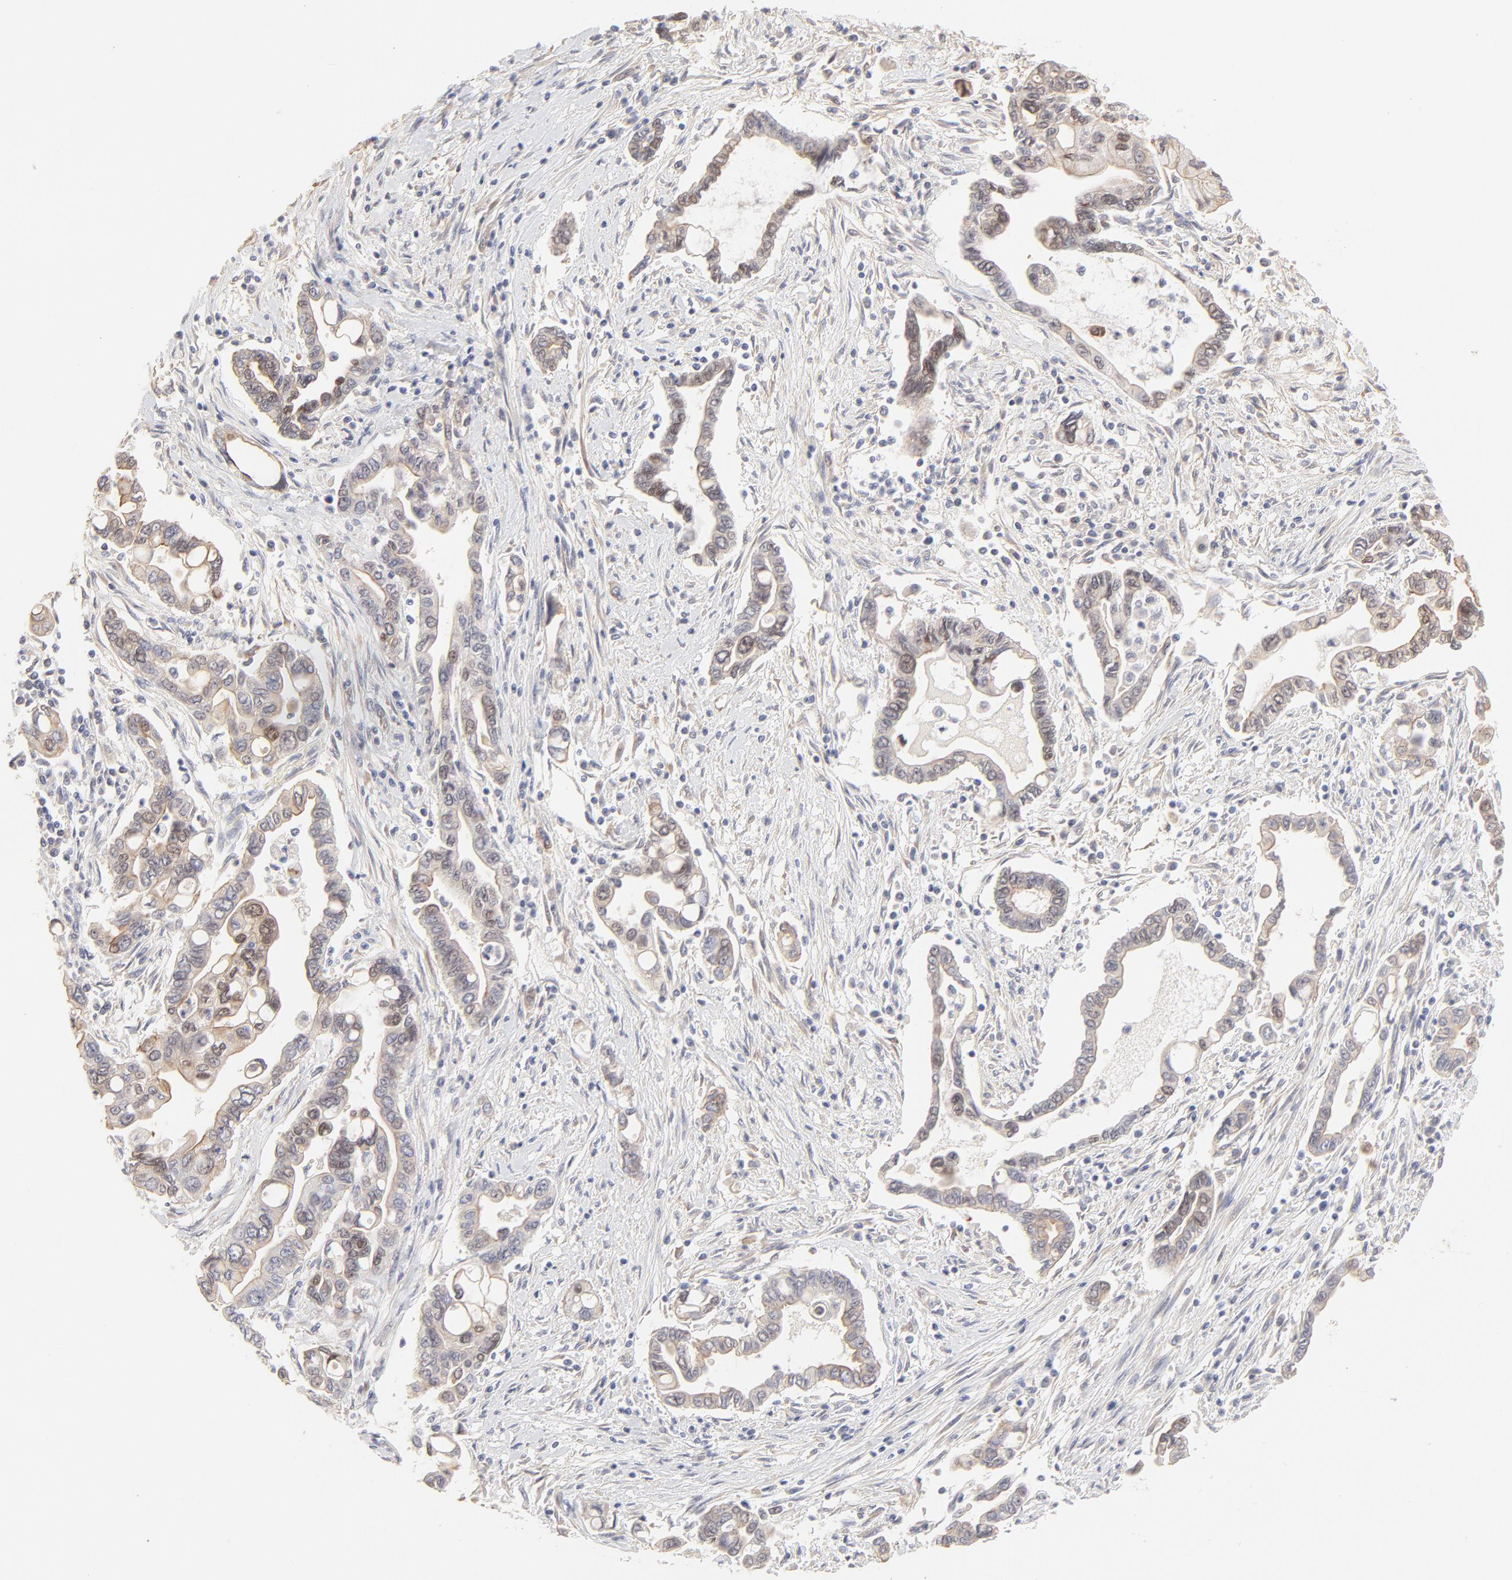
{"staining": {"intensity": "weak", "quantity": "25%-75%", "location": "cytoplasmic/membranous,nuclear"}, "tissue": "pancreatic cancer", "cell_type": "Tumor cells", "image_type": "cancer", "snomed": [{"axis": "morphology", "description": "Adenocarcinoma, NOS"}, {"axis": "topography", "description": "Pancreas"}], "caption": "Protein expression analysis of human adenocarcinoma (pancreatic) reveals weak cytoplasmic/membranous and nuclear expression in approximately 25%-75% of tumor cells. (DAB = brown stain, brightfield microscopy at high magnification).", "gene": "ELF3", "patient": {"sex": "female", "age": 57}}